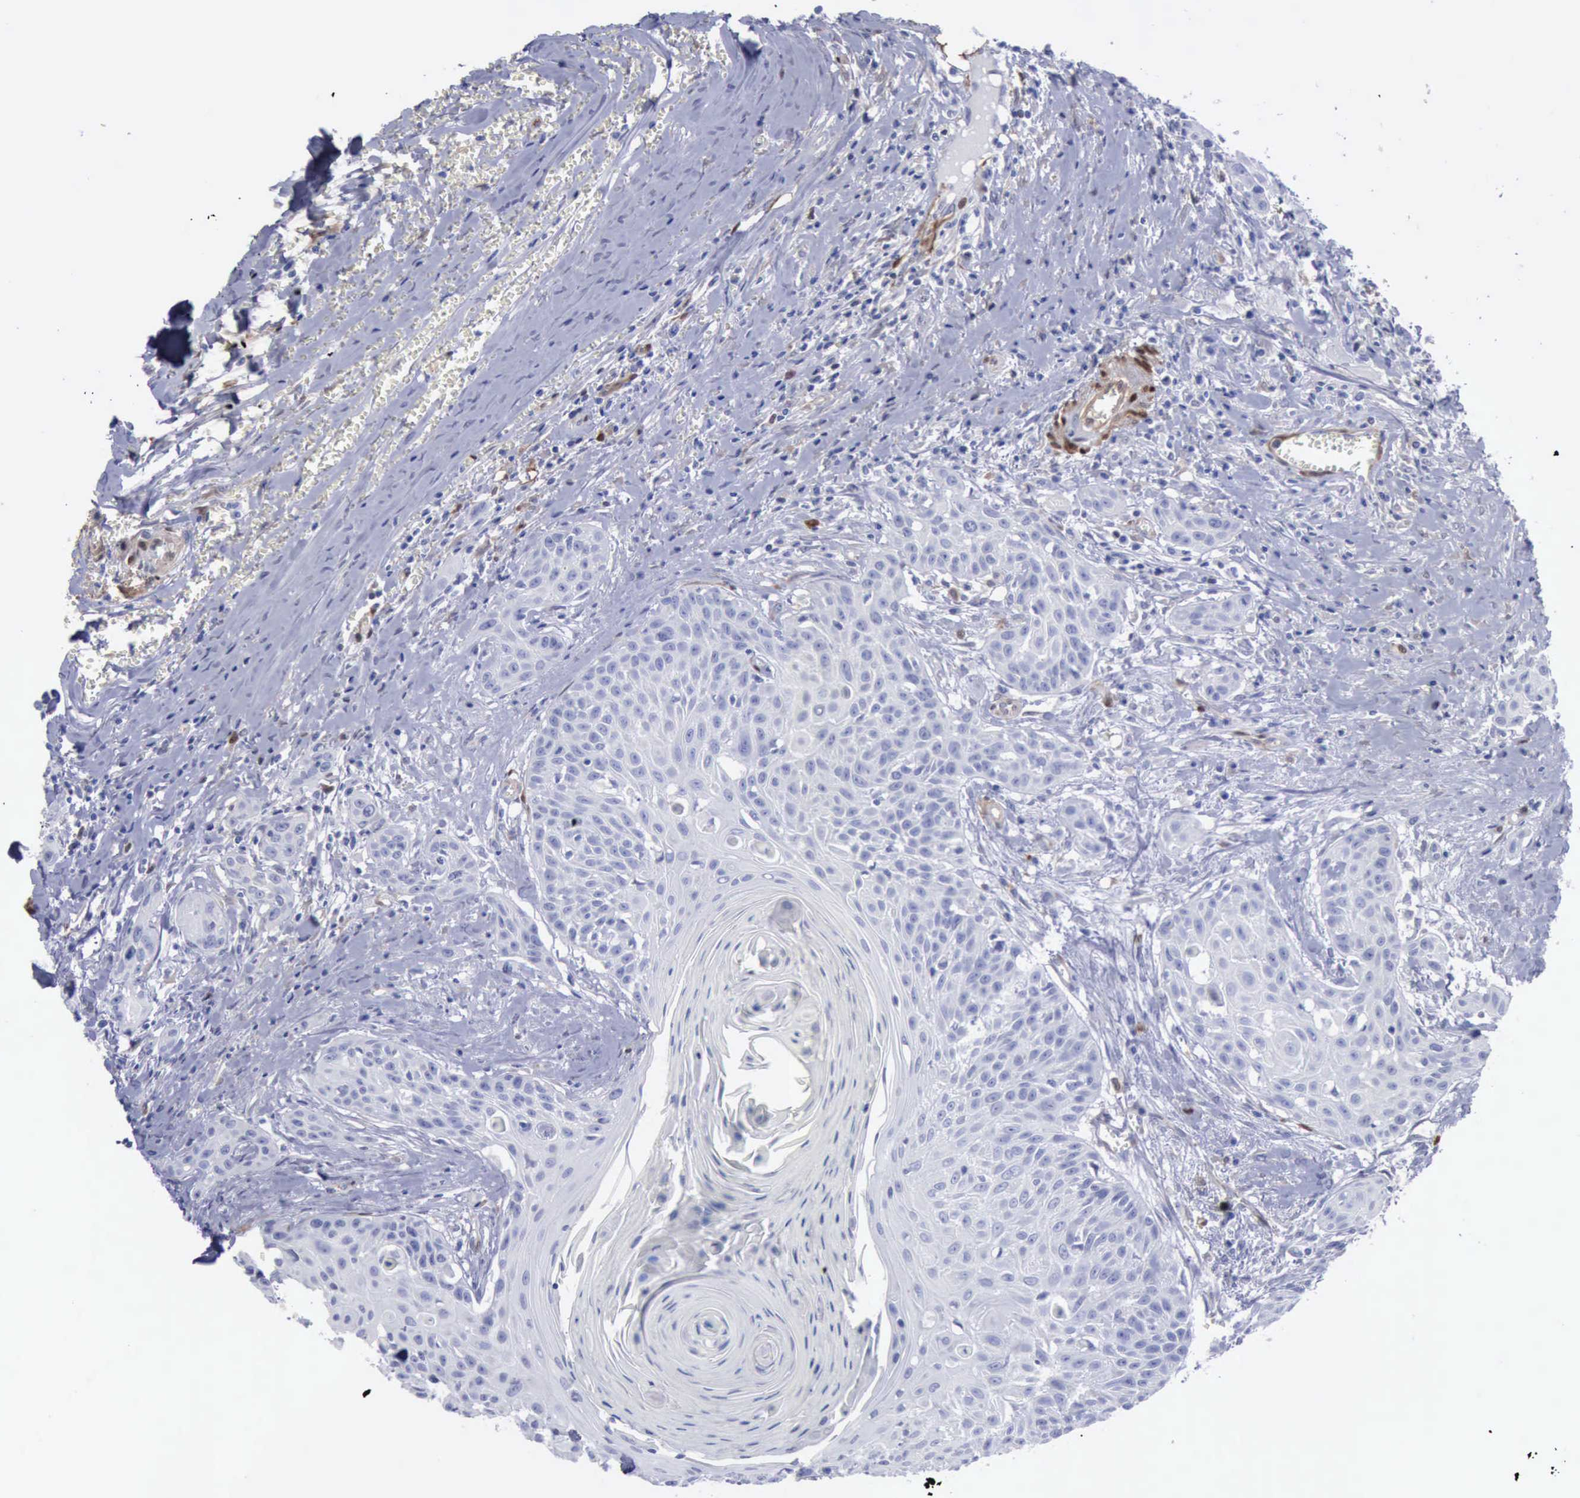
{"staining": {"intensity": "negative", "quantity": "none", "location": "none"}, "tissue": "head and neck cancer", "cell_type": "Tumor cells", "image_type": "cancer", "snomed": [{"axis": "morphology", "description": "Squamous cell carcinoma, NOS"}, {"axis": "morphology", "description": "Squamous cell carcinoma, metastatic, NOS"}, {"axis": "topography", "description": "Lymph node"}, {"axis": "topography", "description": "Salivary gland"}, {"axis": "topography", "description": "Head-Neck"}], "caption": "Human head and neck cancer (squamous cell carcinoma) stained for a protein using IHC reveals no positivity in tumor cells.", "gene": "FHL1", "patient": {"sex": "female", "age": 74}}